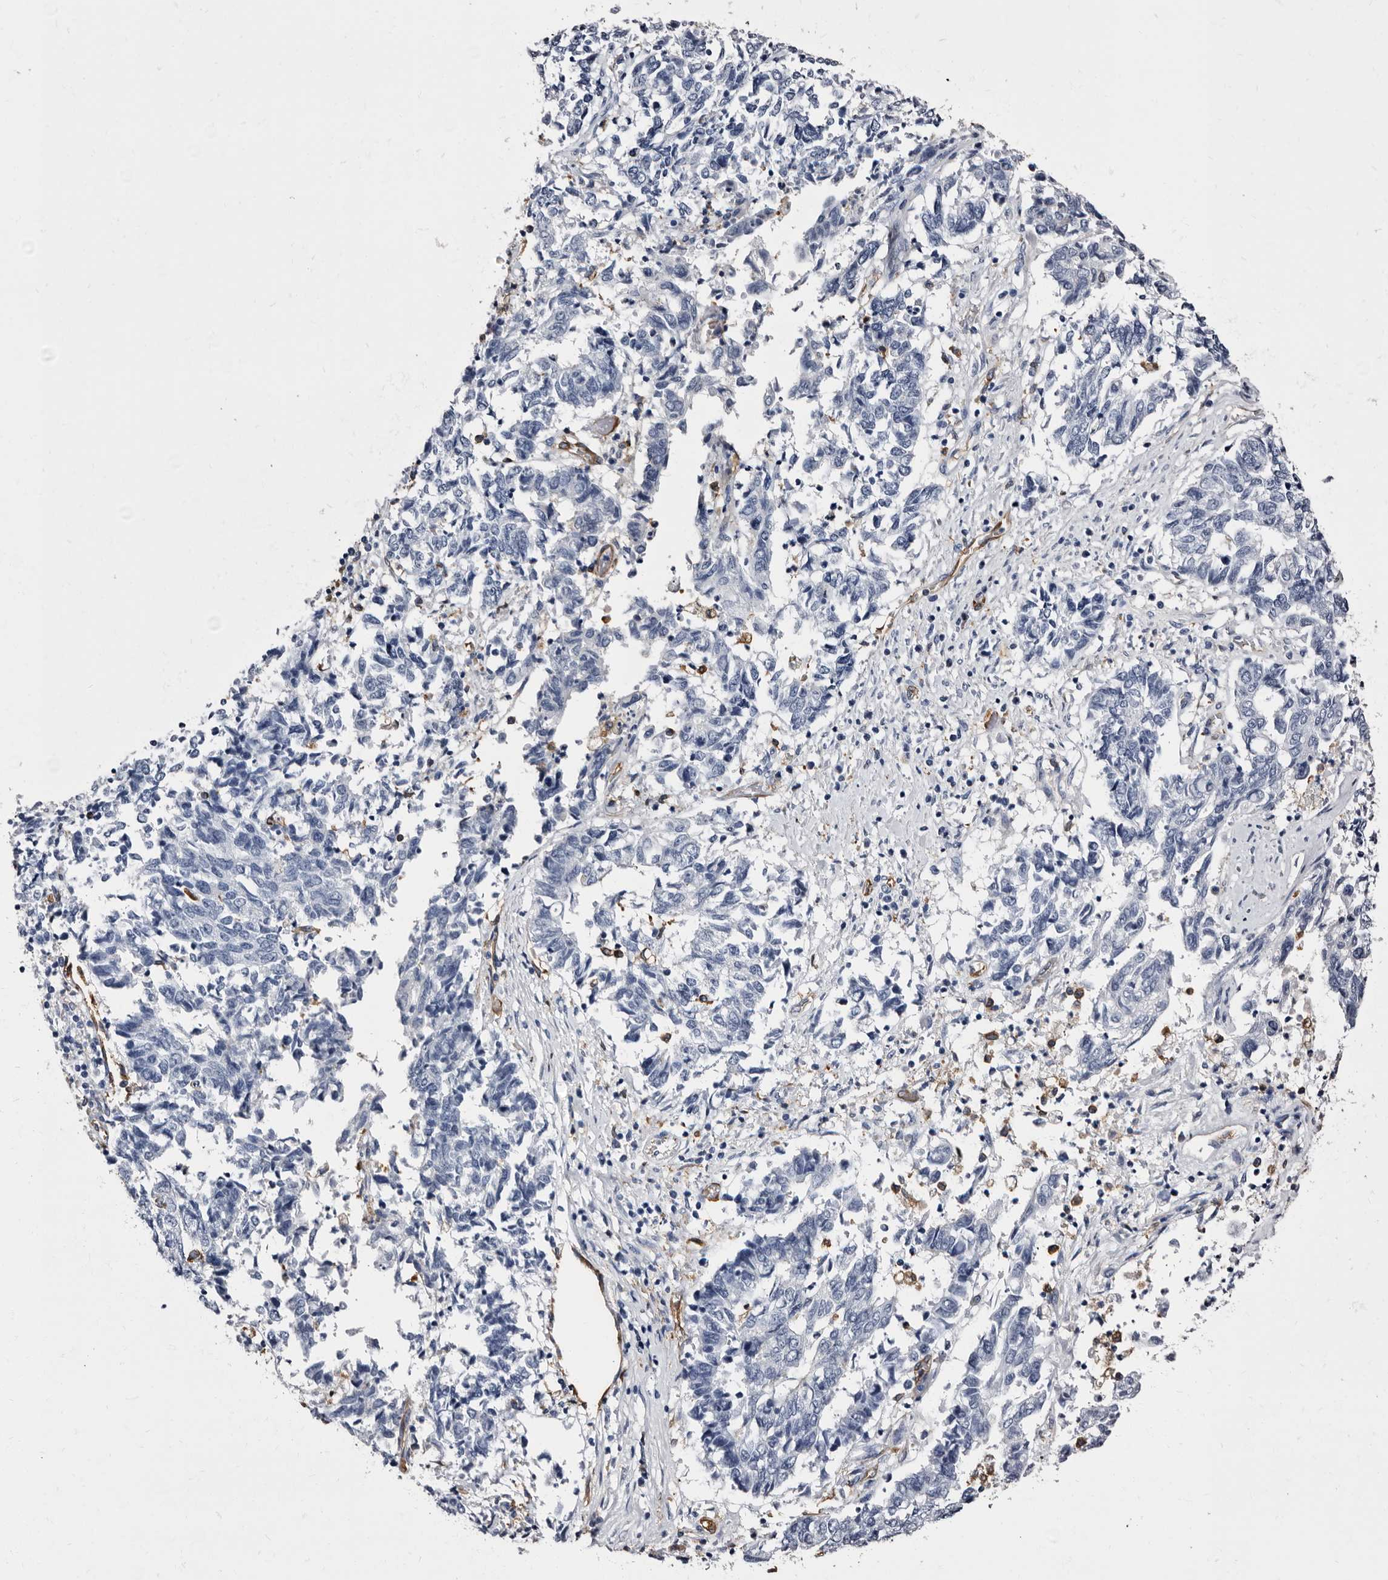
{"staining": {"intensity": "negative", "quantity": "none", "location": "none"}, "tissue": "endometrial cancer", "cell_type": "Tumor cells", "image_type": "cancer", "snomed": [{"axis": "morphology", "description": "Adenocarcinoma, NOS"}, {"axis": "topography", "description": "Endometrium"}], "caption": "Immunohistochemistry (IHC) micrograph of endometrial cancer (adenocarcinoma) stained for a protein (brown), which exhibits no staining in tumor cells.", "gene": "EPB41L3", "patient": {"sex": "female", "age": 80}}